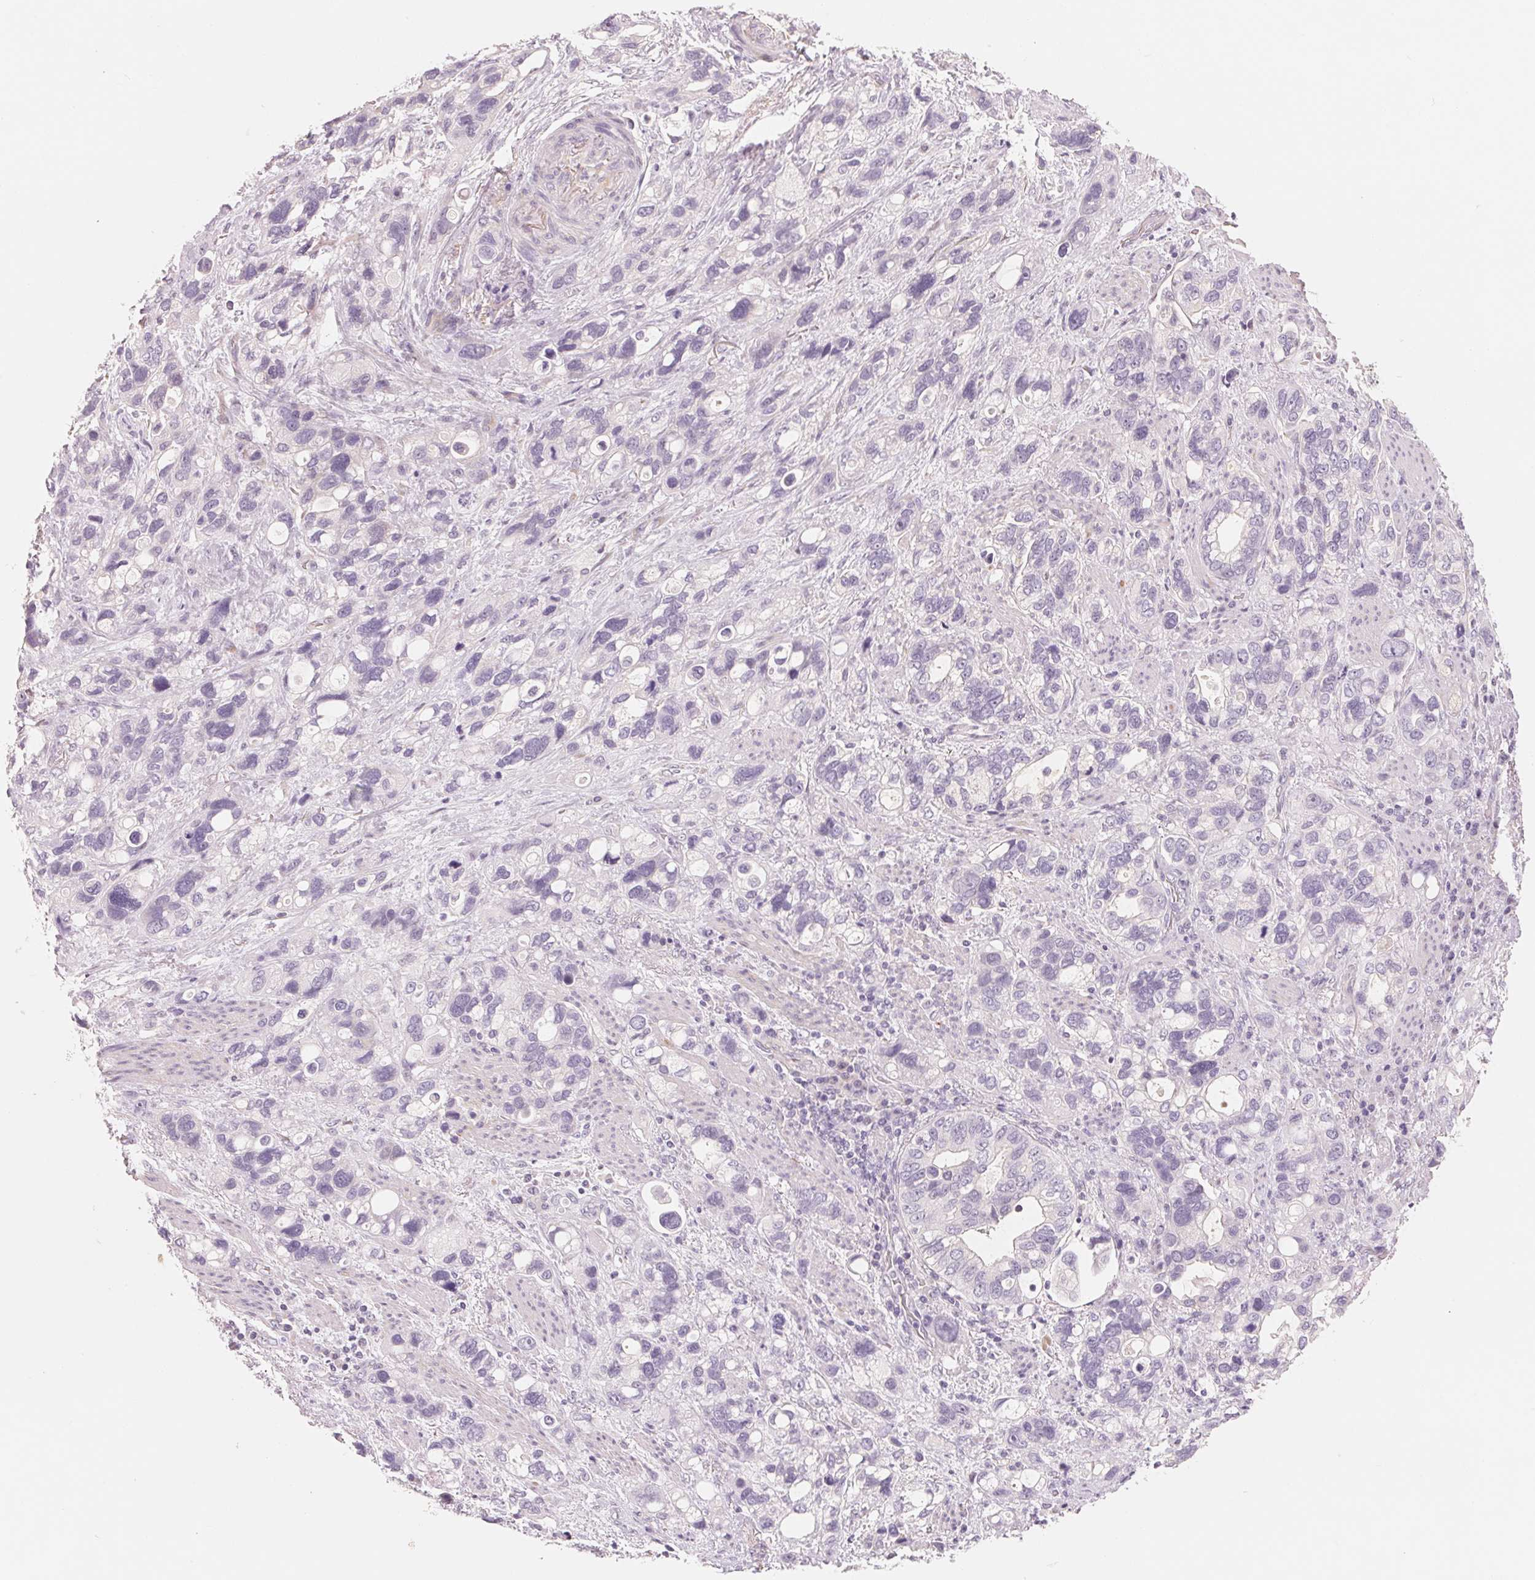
{"staining": {"intensity": "negative", "quantity": "none", "location": "none"}, "tissue": "stomach cancer", "cell_type": "Tumor cells", "image_type": "cancer", "snomed": [{"axis": "morphology", "description": "Adenocarcinoma, NOS"}, {"axis": "topography", "description": "Stomach, upper"}], "caption": "High power microscopy micrograph of an immunohistochemistry photomicrograph of stomach cancer (adenocarcinoma), revealing no significant staining in tumor cells. (DAB (3,3'-diaminobenzidine) immunohistochemistry (IHC) with hematoxylin counter stain).", "gene": "CFHR2", "patient": {"sex": "female", "age": 81}}